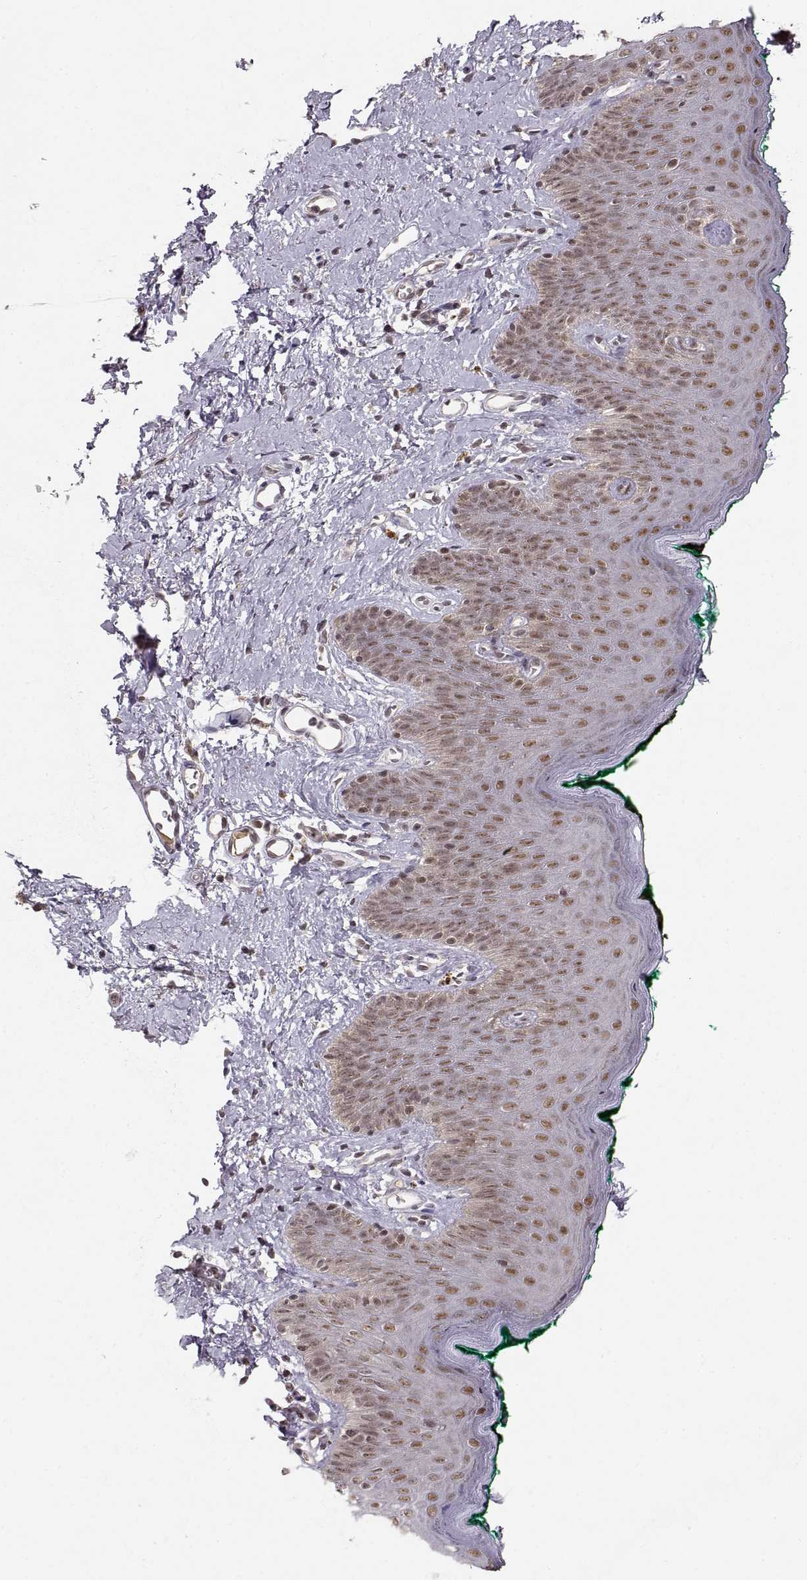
{"staining": {"intensity": "moderate", "quantity": ">75%", "location": "nuclear"}, "tissue": "skin", "cell_type": "Epidermal cells", "image_type": "normal", "snomed": [{"axis": "morphology", "description": "Normal tissue, NOS"}, {"axis": "topography", "description": "Vulva"}], "caption": "Epidermal cells demonstrate medium levels of moderate nuclear staining in about >75% of cells in unremarkable human skin. The staining is performed using DAB brown chromogen to label protein expression. The nuclei are counter-stained blue using hematoxylin.", "gene": "CSNK2A1", "patient": {"sex": "female", "age": 66}}